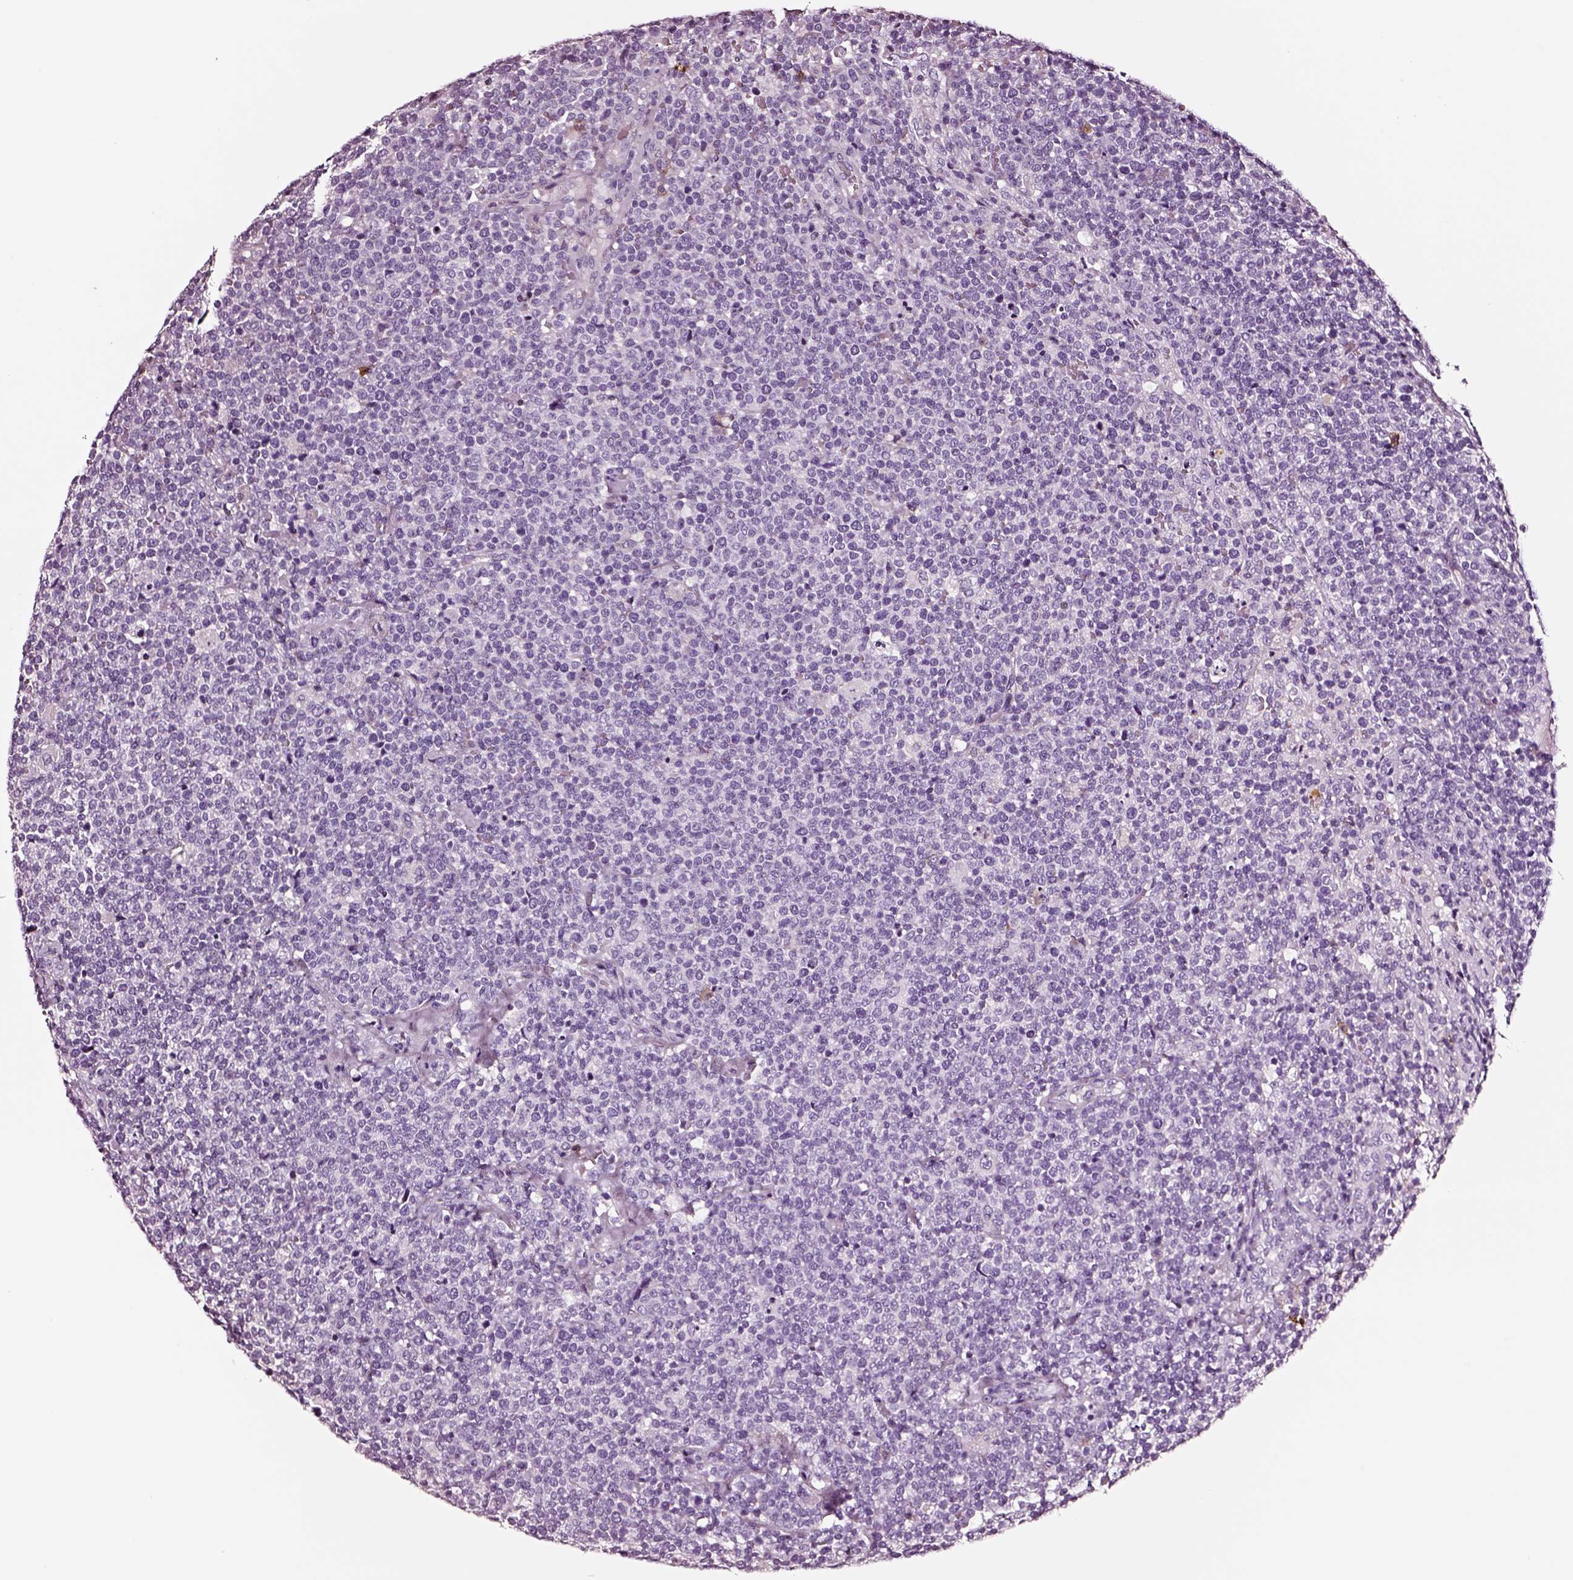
{"staining": {"intensity": "negative", "quantity": "none", "location": "none"}, "tissue": "lymphoma", "cell_type": "Tumor cells", "image_type": "cancer", "snomed": [{"axis": "morphology", "description": "Malignant lymphoma, non-Hodgkin's type, High grade"}, {"axis": "topography", "description": "Lymph node"}], "caption": "Protein analysis of malignant lymphoma, non-Hodgkin's type (high-grade) exhibits no significant positivity in tumor cells.", "gene": "DPEP1", "patient": {"sex": "male", "age": 61}}